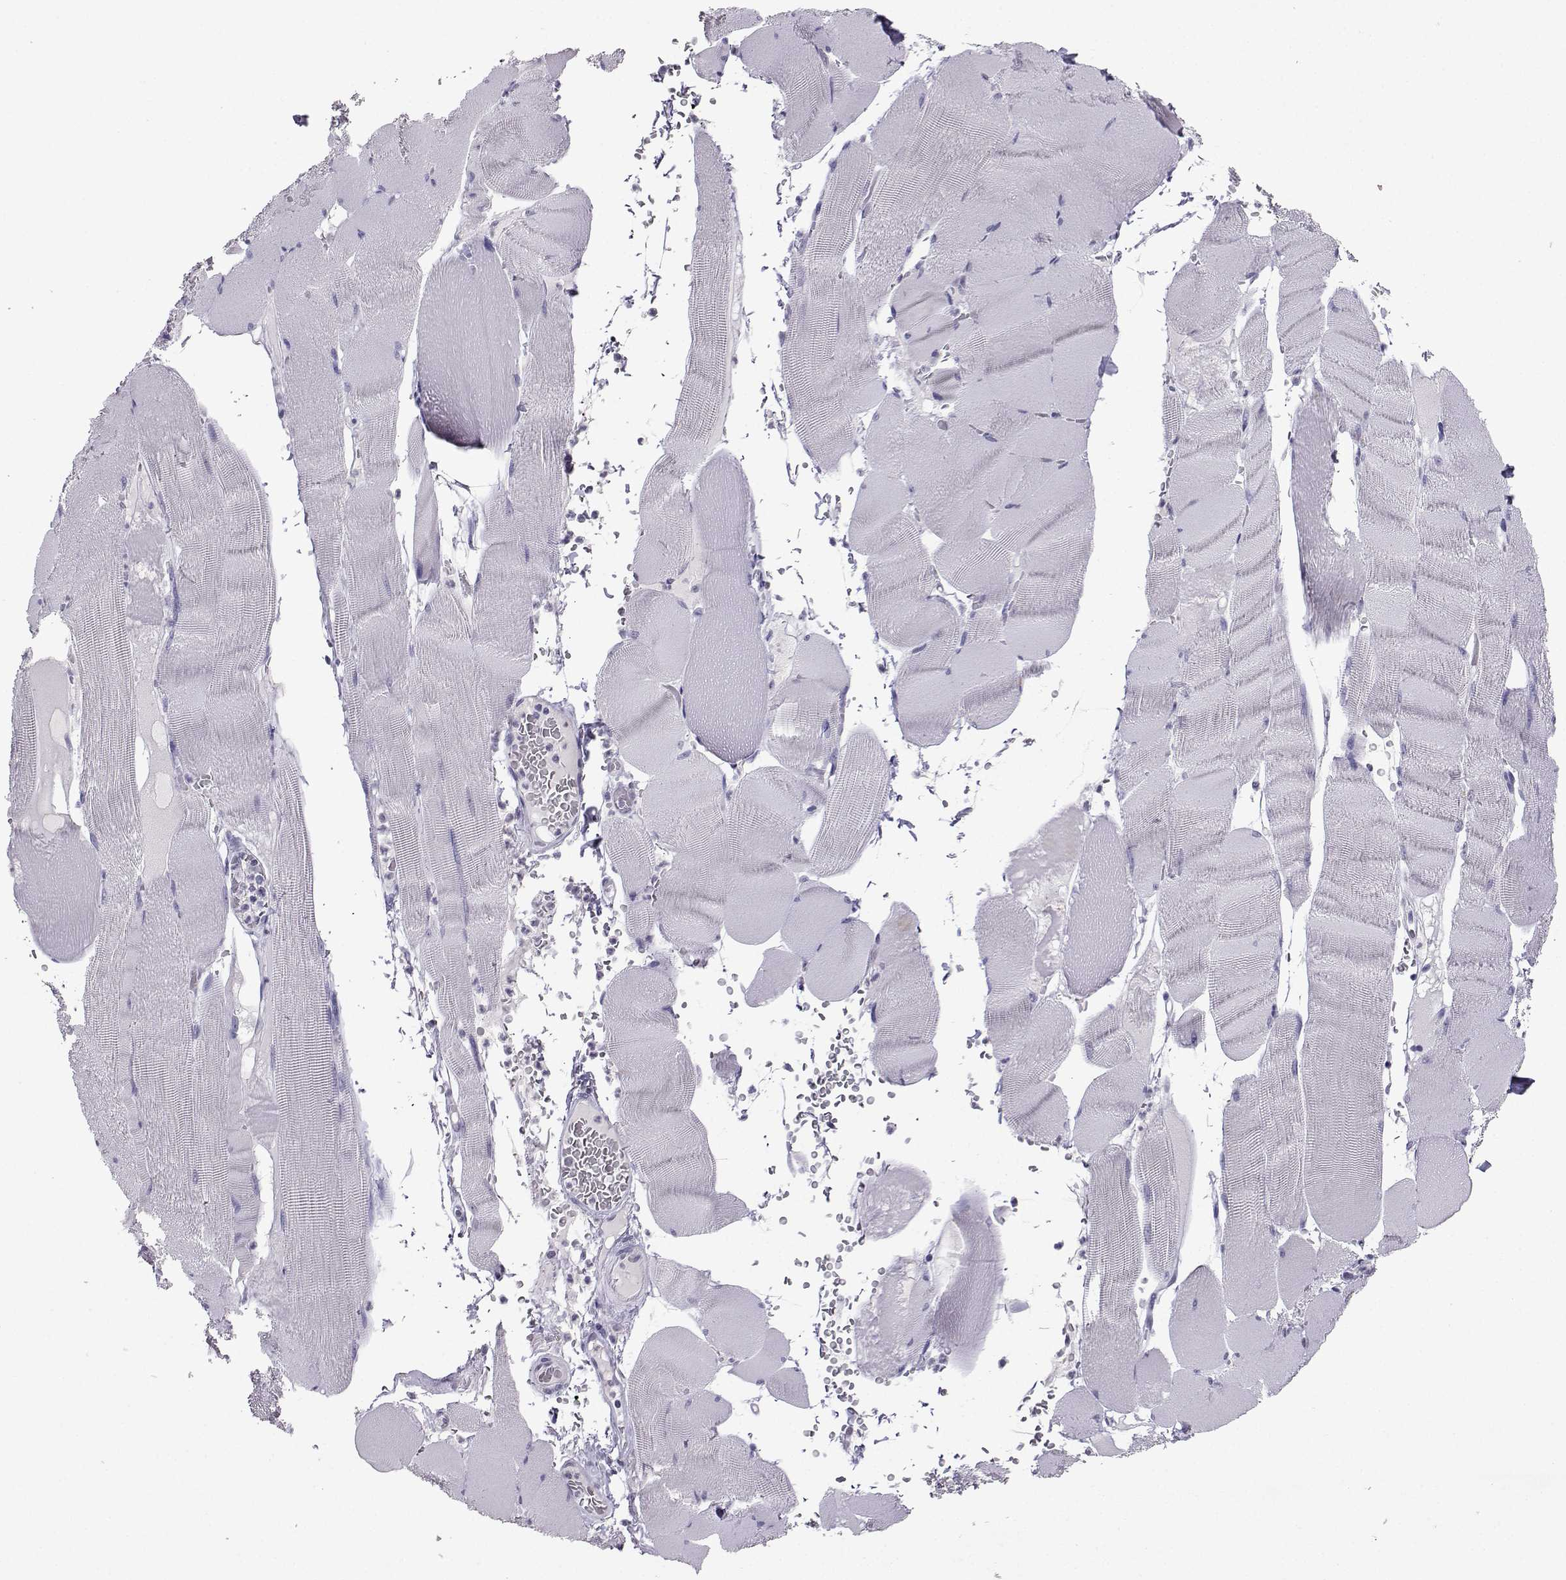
{"staining": {"intensity": "negative", "quantity": "none", "location": "none"}, "tissue": "skeletal muscle", "cell_type": "Myocytes", "image_type": "normal", "snomed": [{"axis": "morphology", "description": "Normal tissue, NOS"}, {"axis": "topography", "description": "Skeletal muscle"}], "caption": "DAB (3,3'-diaminobenzidine) immunohistochemical staining of benign human skeletal muscle shows no significant staining in myocytes.", "gene": "TBR1", "patient": {"sex": "male", "age": 56}}